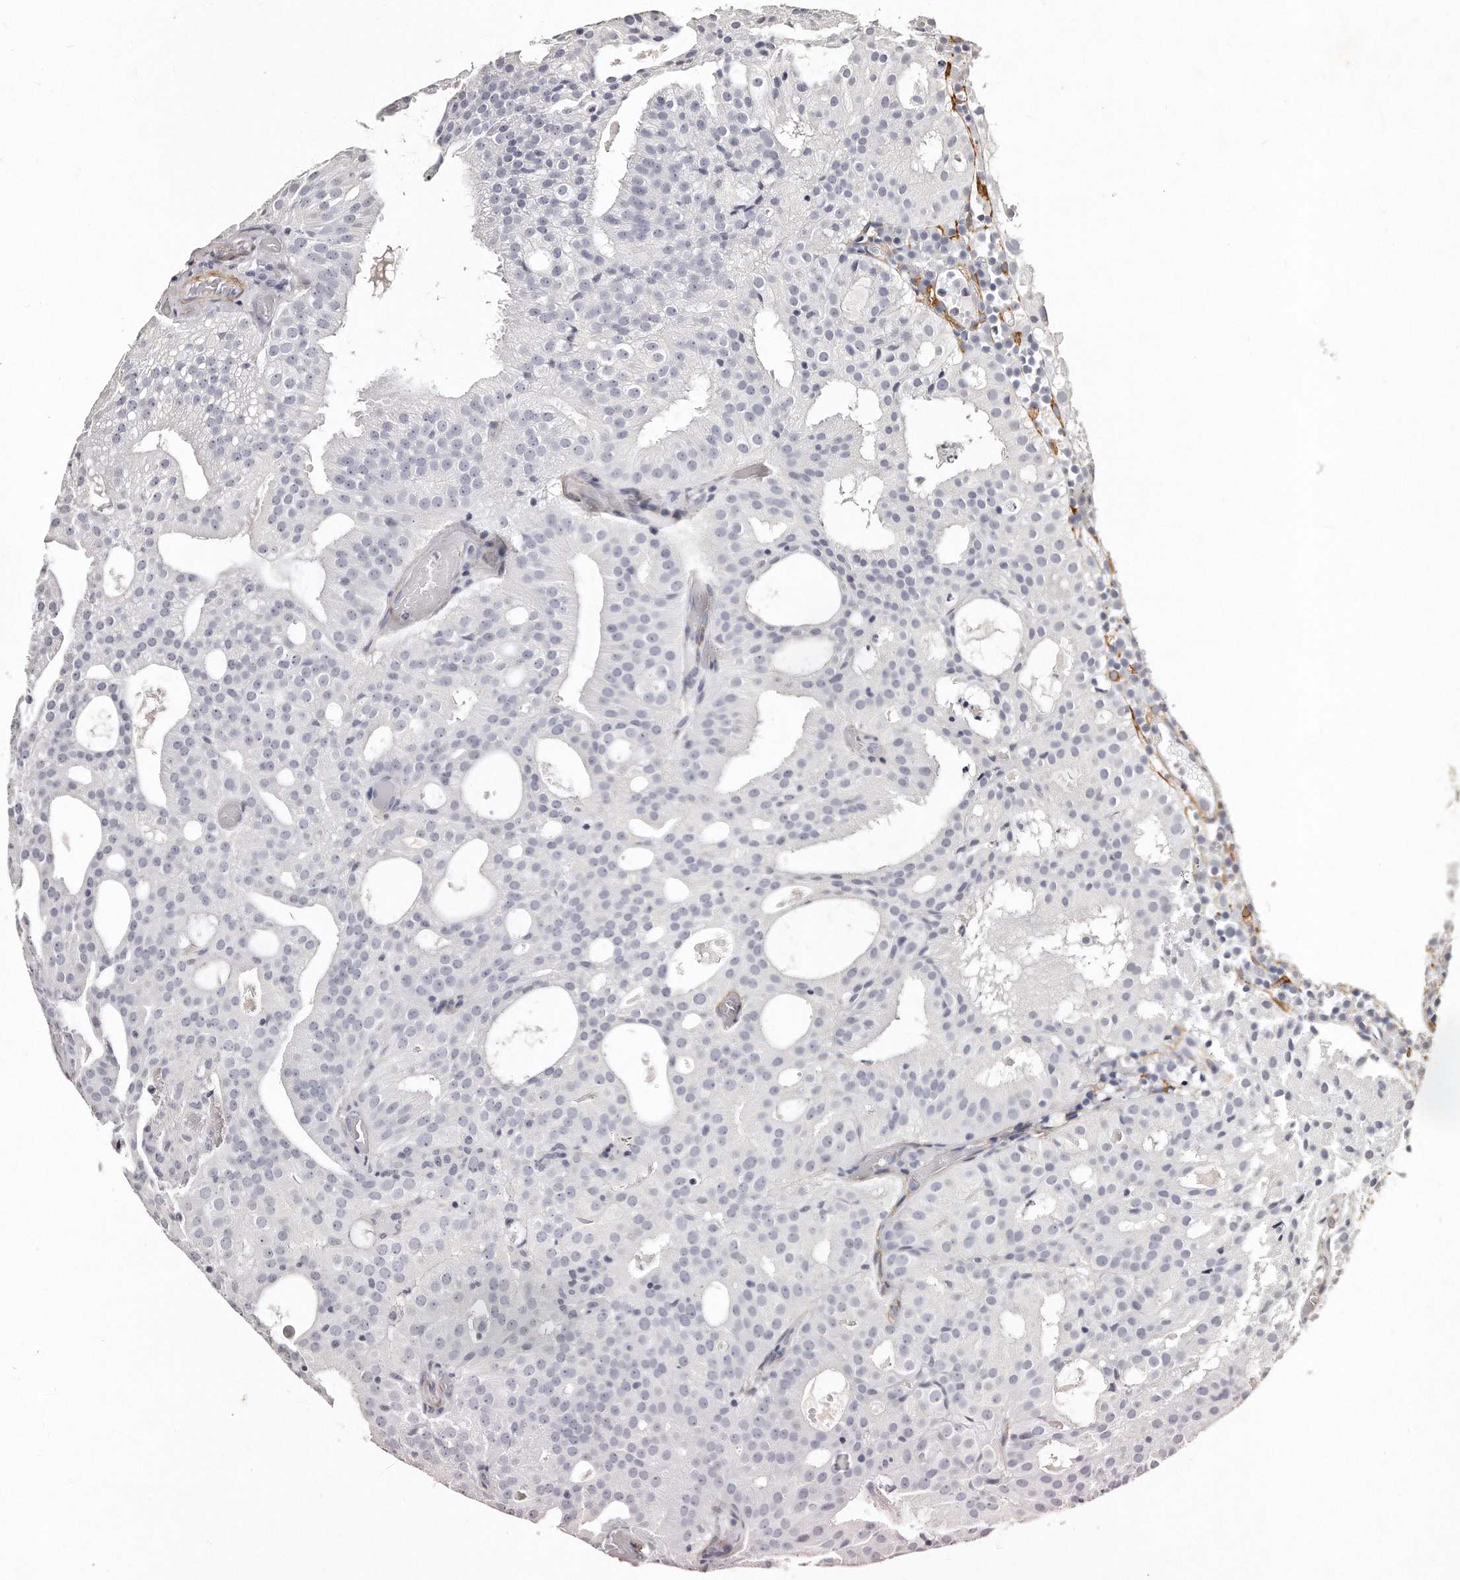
{"staining": {"intensity": "negative", "quantity": "none", "location": "none"}, "tissue": "prostate cancer", "cell_type": "Tumor cells", "image_type": "cancer", "snomed": [{"axis": "morphology", "description": "Adenocarcinoma, Medium grade"}, {"axis": "topography", "description": "Prostate"}], "caption": "Image shows no protein expression in tumor cells of adenocarcinoma (medium-grade) (prostate) tissue. (Stains: DAB immunohistochemistry (IHC) with hematoxylin counter stain, Microscopy: brightfield microscopy at high magnification).", "gene": "LMOD1", "patient": {"sex": "male", "age": 88}}